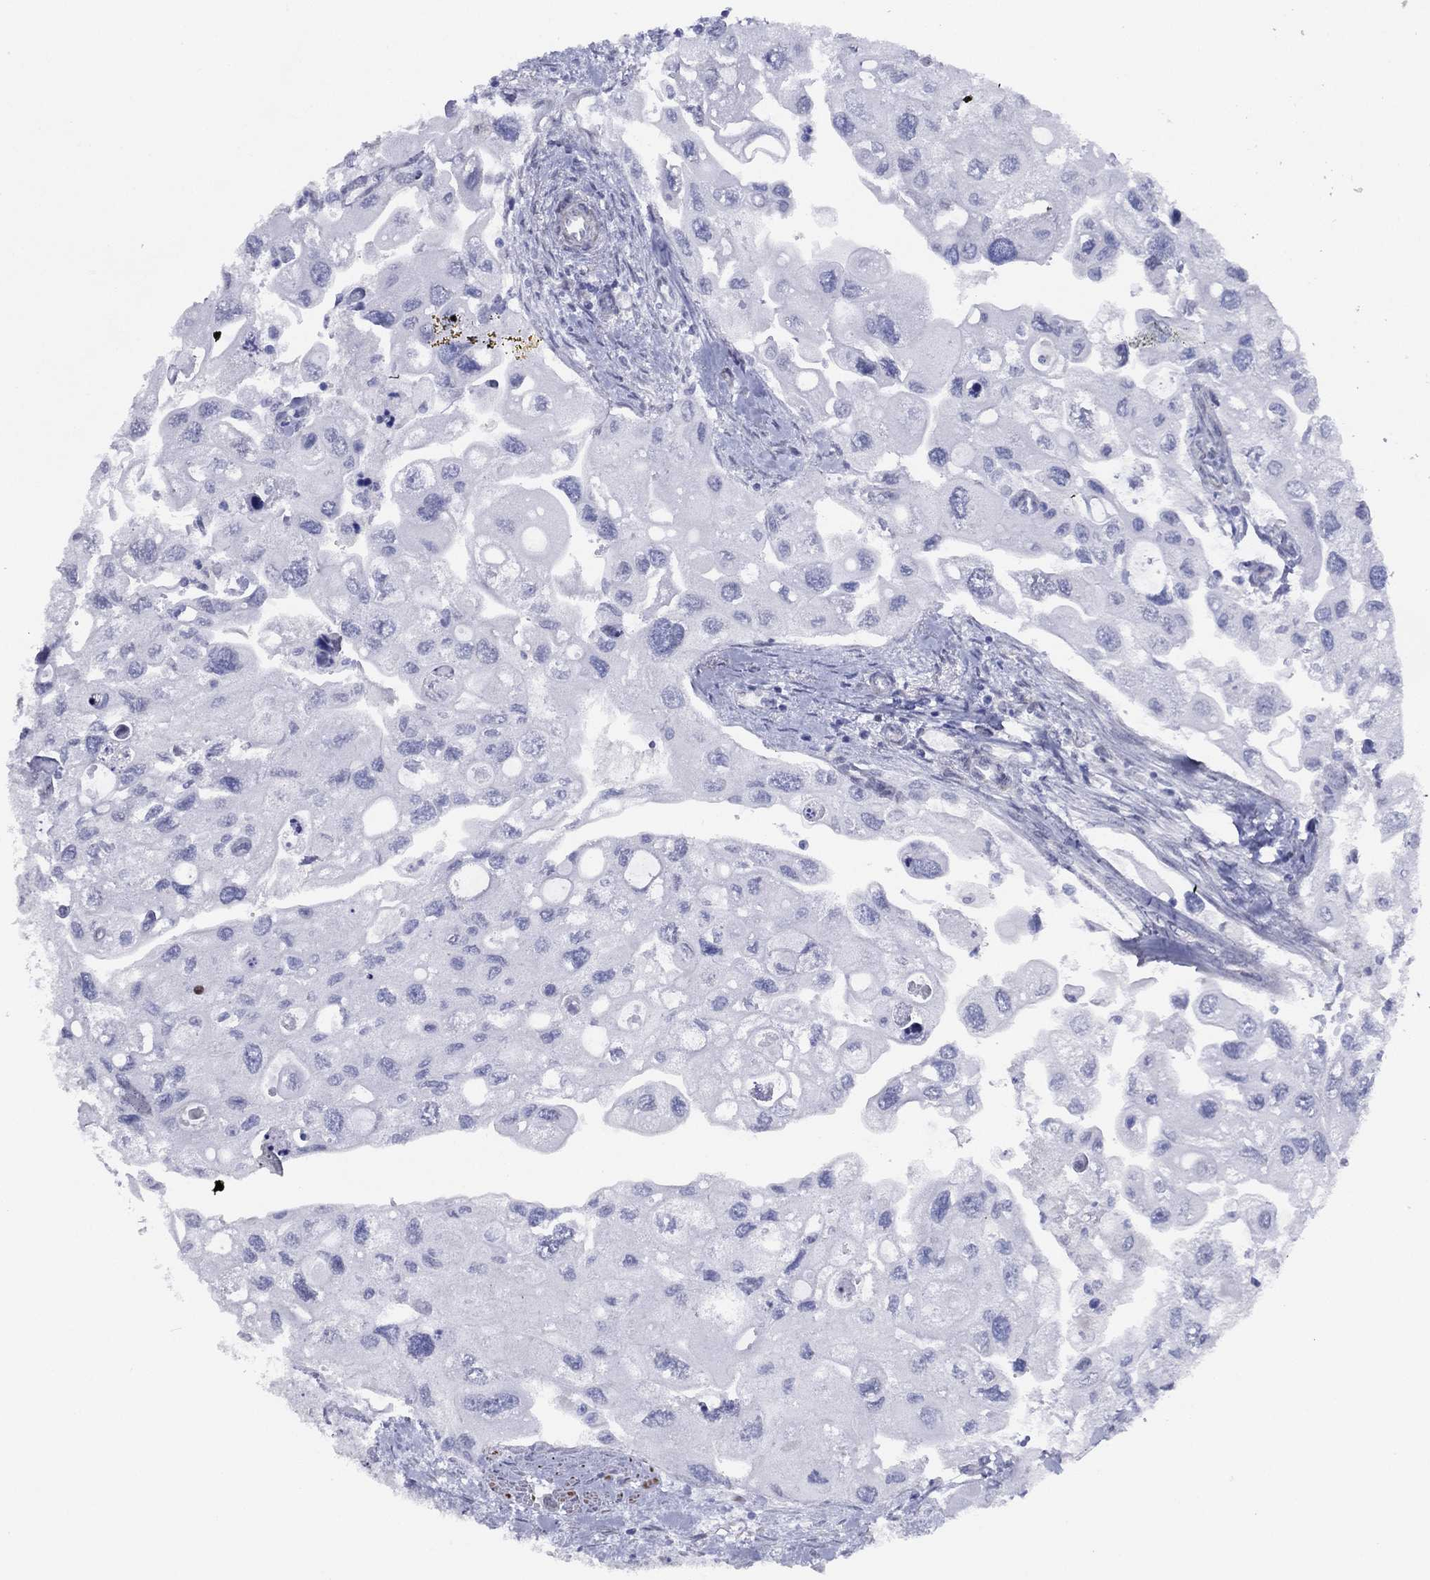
{"staining": {"intensity": "negative", "quantity": "none", "location": "none"}, "tissue": "urothelial cancer", "cell_type": "Tumor cells", "image_type": "cancer", "snomed": [{"axis": "morphology", "description": "Urothelial carcinoma, High grade"}, {"axis": "topography", "description": "Urinary bladder"}], "caption": "Immunohistochemistry photomicrograph of neoplastic tissue: human high-grade urothelial carcinoma stained with DAB demonstrates no significant protein positivity in tumor cells.", "gene": "MAS1", "patient": {"sex": "male", "age": 59}}